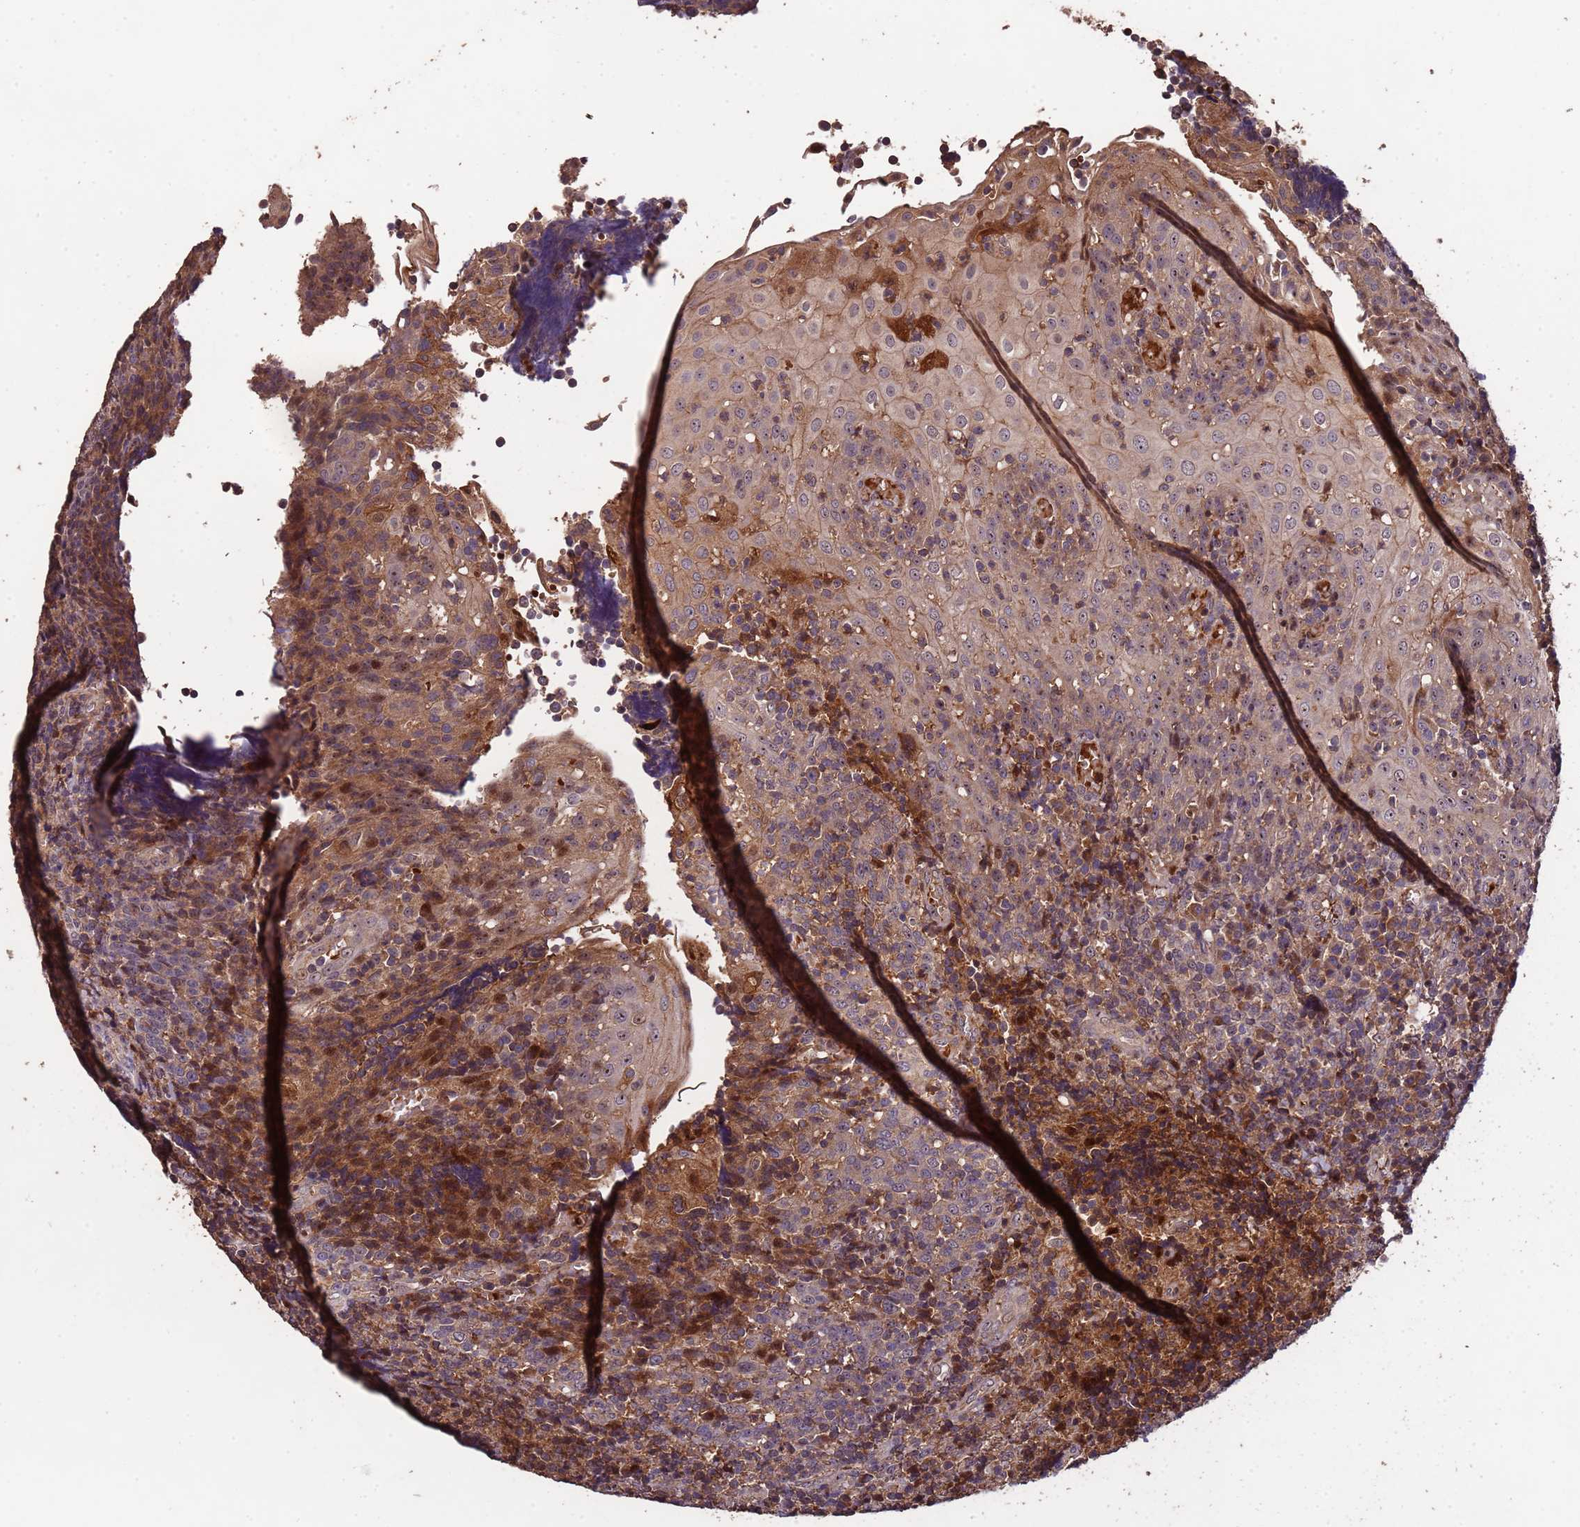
{"staining": {"intensity": "moderate", "quantity": "25%-75%", "location": "cytoplasmic/membranous"}, "tissue": "tonsil", "cell_type": "Germinal center cells", "image_type": "normal", "snomed": [{"axis": "morphology", "description": "Normal tissue, NOS"}, {"axis": "topography", "description": "Tonsil"}], "caption": "High-power microscopy captured an immunohistochemistry image of normal tonsil, revealing moderate cytoplasmic/membranous expression in about 25%-75% of germinal center cells.", "gene": "CCDC184", "patient": {"sex": "female", "age": 19}}